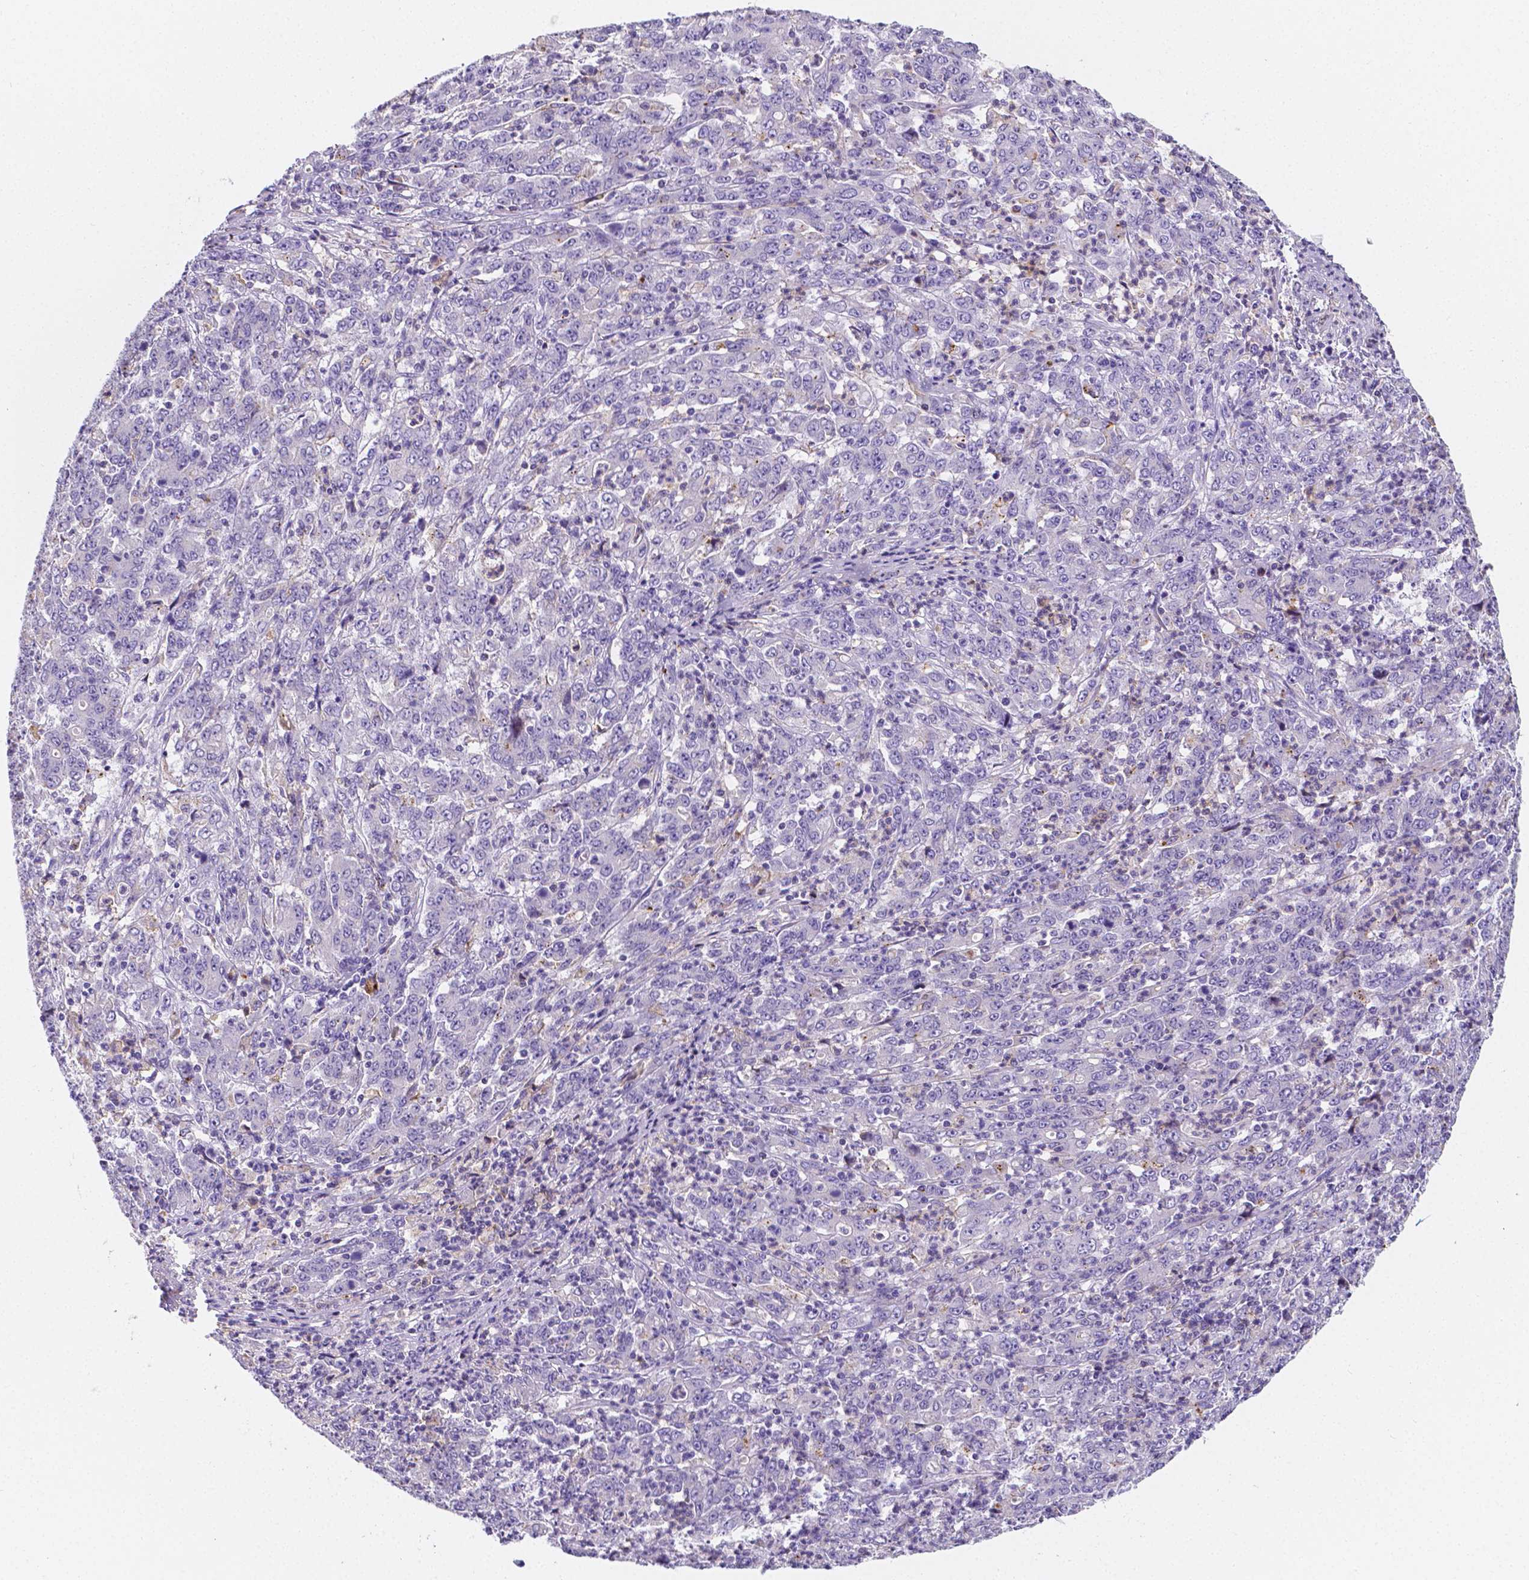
{"staining": {"intensity": "negative", "quantity": "none", "location": "none"}, "tissue": "stomach cancer", "cell_type": "Tumor cells", "image_type": "cancer", "snomed": [{"axis": "morphology", "description": "Adenocarcinoma, NOS"}, {"axis": "topography", "description": "Stomach, lower"}], "caption": "This is a photomicrograph of immunohistochemistry (IHC) staining of adenocarcinoma (stomach), which shows no expression in tumor cells.", "gene": "GABRD", "patient": {"sex": "female", "age": 71}}